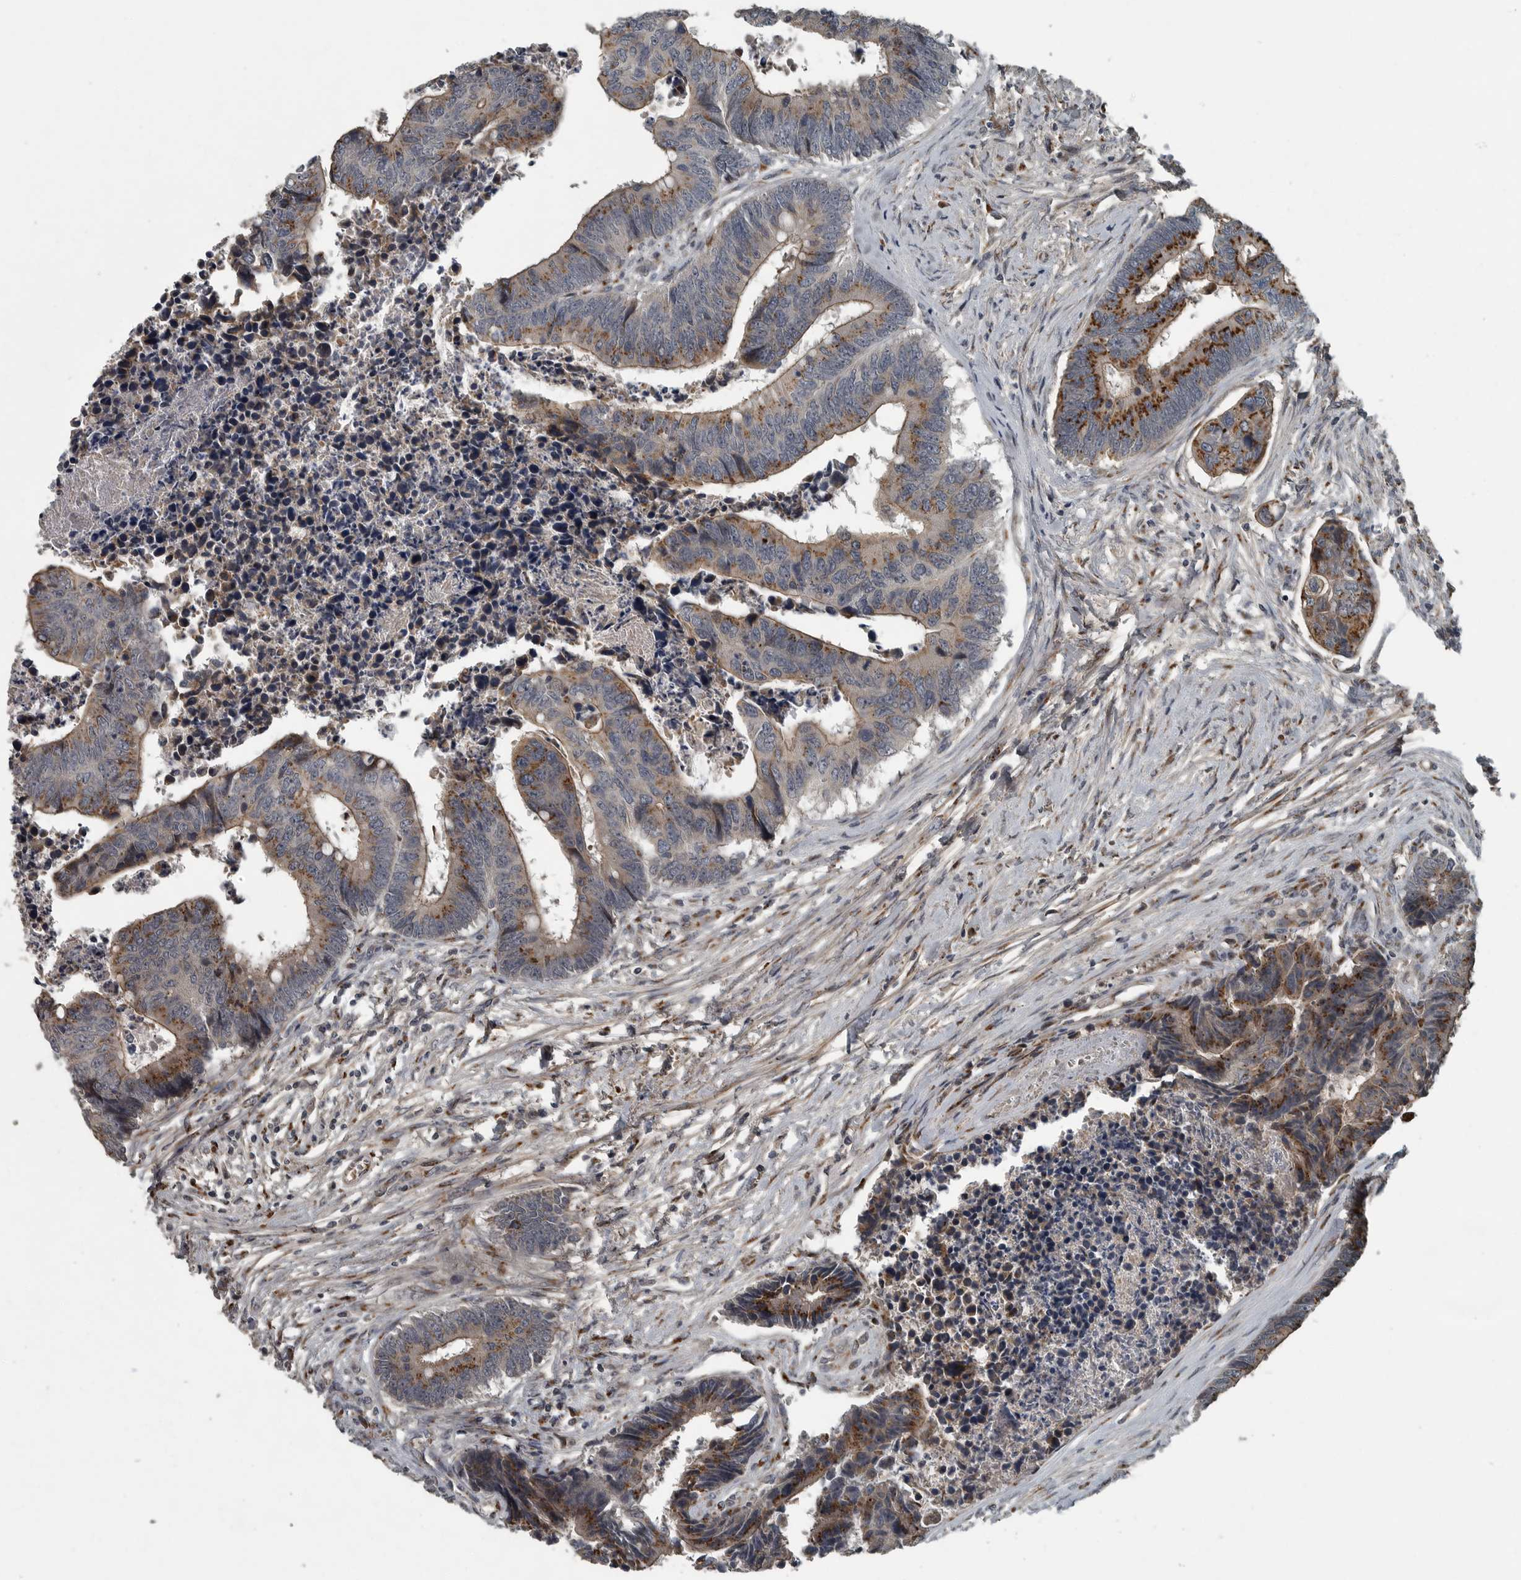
{"staining": {"intensity": "moderate", "quantity": ">75%", "location": "cytoplasmic/membranous"}, "tissue": "colorectal cancer", "cell_type": "Tumor cells", "image_type": "cancer", "snomed": [{"axis": "morphology", "description": "Adenocarcinoma, NOS"}, {"axis": "topography", "description": "Rectum"}], "caption": "Immunohistochemistry staining of colorectal cancer (adenocarcinoma), which exhibits medium levels of moderate cytoplasmic/membranous expression in about >75% of tumor cells indicating moderate cytoplasmic/membranous protein expression. The staining was performed using DAB (3,3'-diaminobenzidine) (brown) for protein detection and nuclei were counterstained in hematoxylin (blue).", "gene": "ZNF345", "patient": {"sex": "male", "age": 84}}